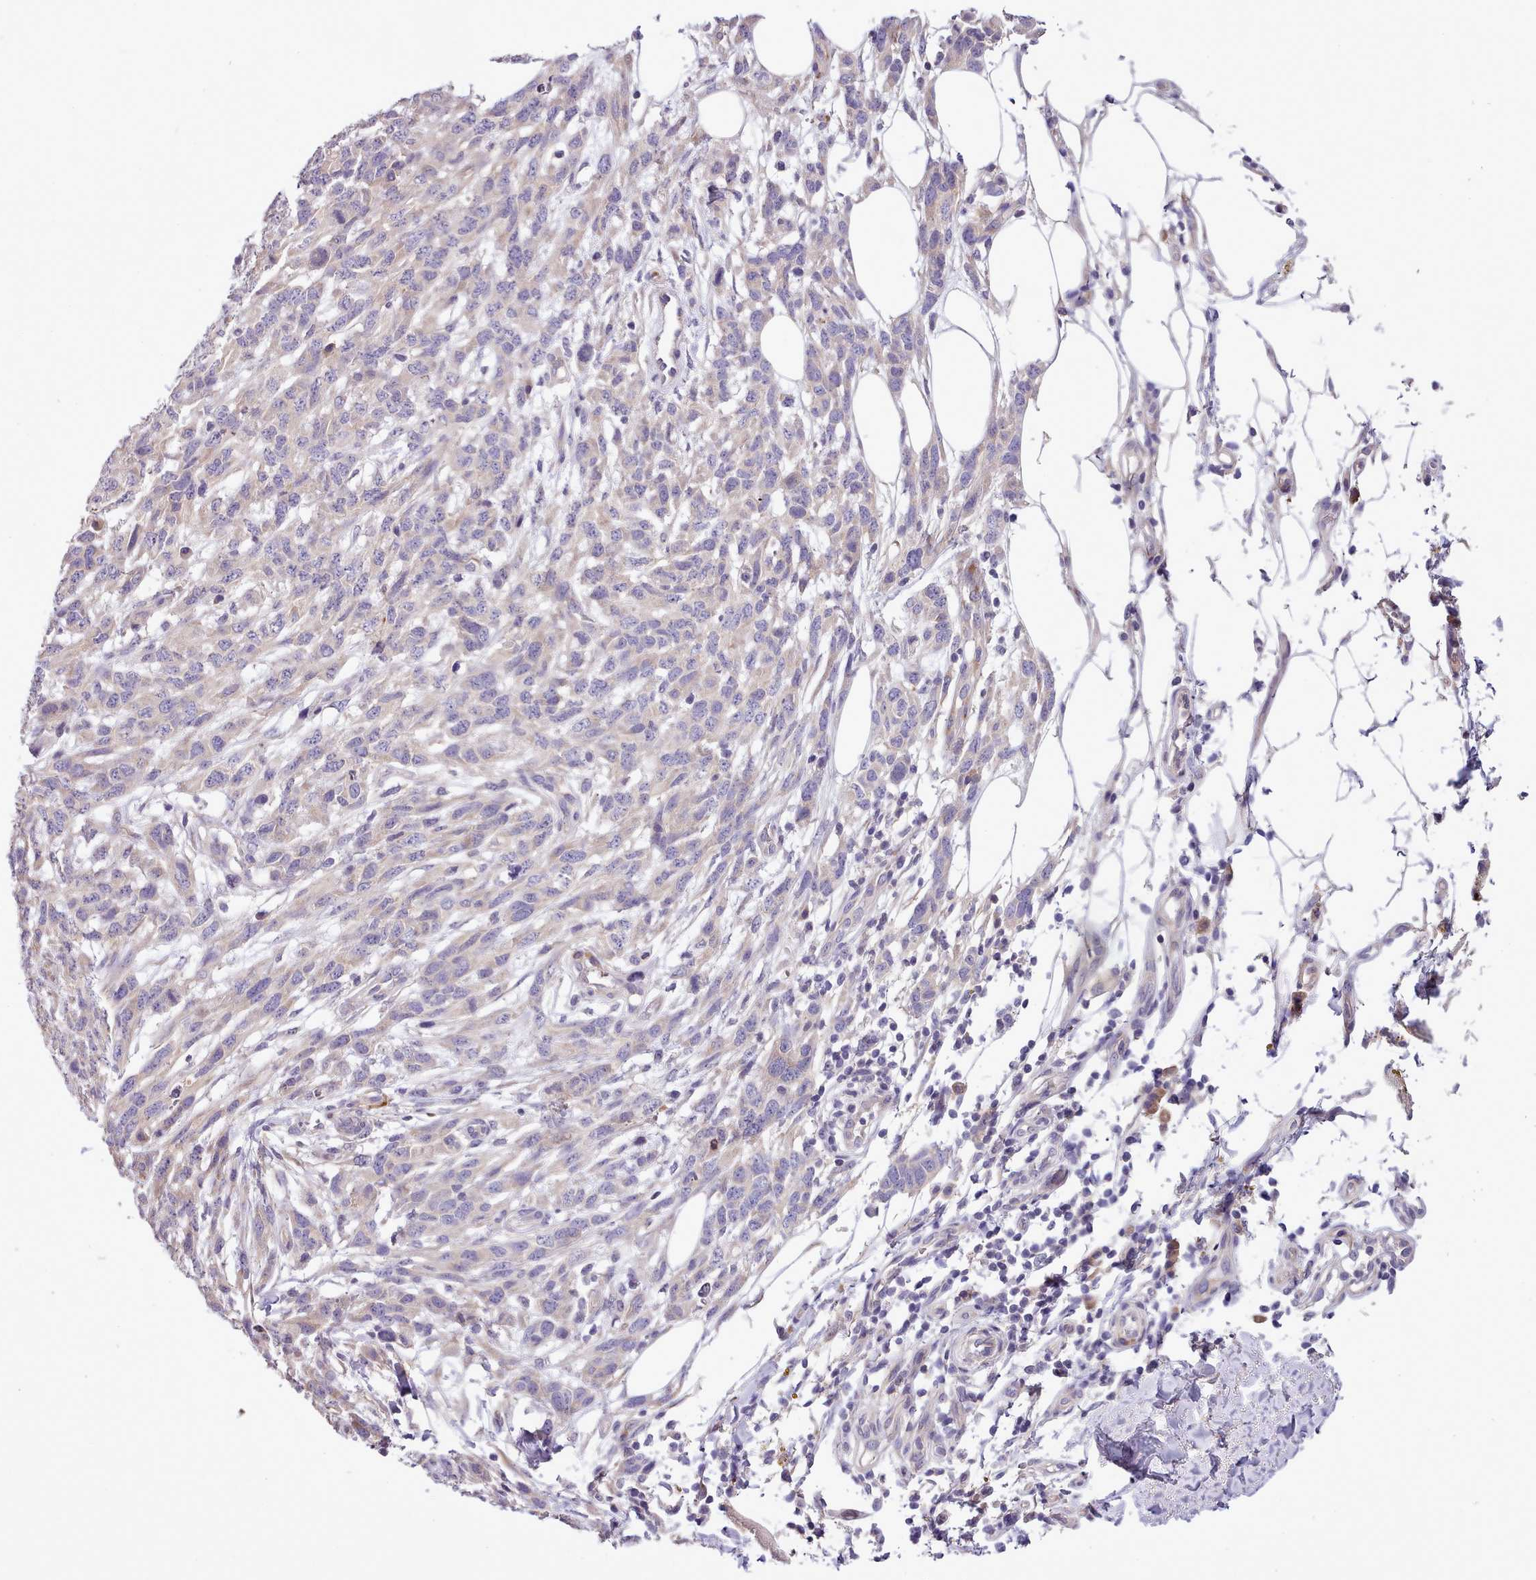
{"staining": {"intensity": "negative", "quantity": "none", "location": "none"}, "tissue": "melanoma", "cell_type": "Tumor cells", "image_type": "cancer", "snomed": [{"axis": "morphology", "description": "Normal morphology"}, {"axis": "morphology", "description": "Malignant melanoma, NOS"}, {"axis": "topography", "description": "Skin"}], "caption": "This is an IHC photomicrograph of human melanoma. There is no staining in tumor cells.", "gene": "SETX", "patient": {"sex": "female", "age": 72}}